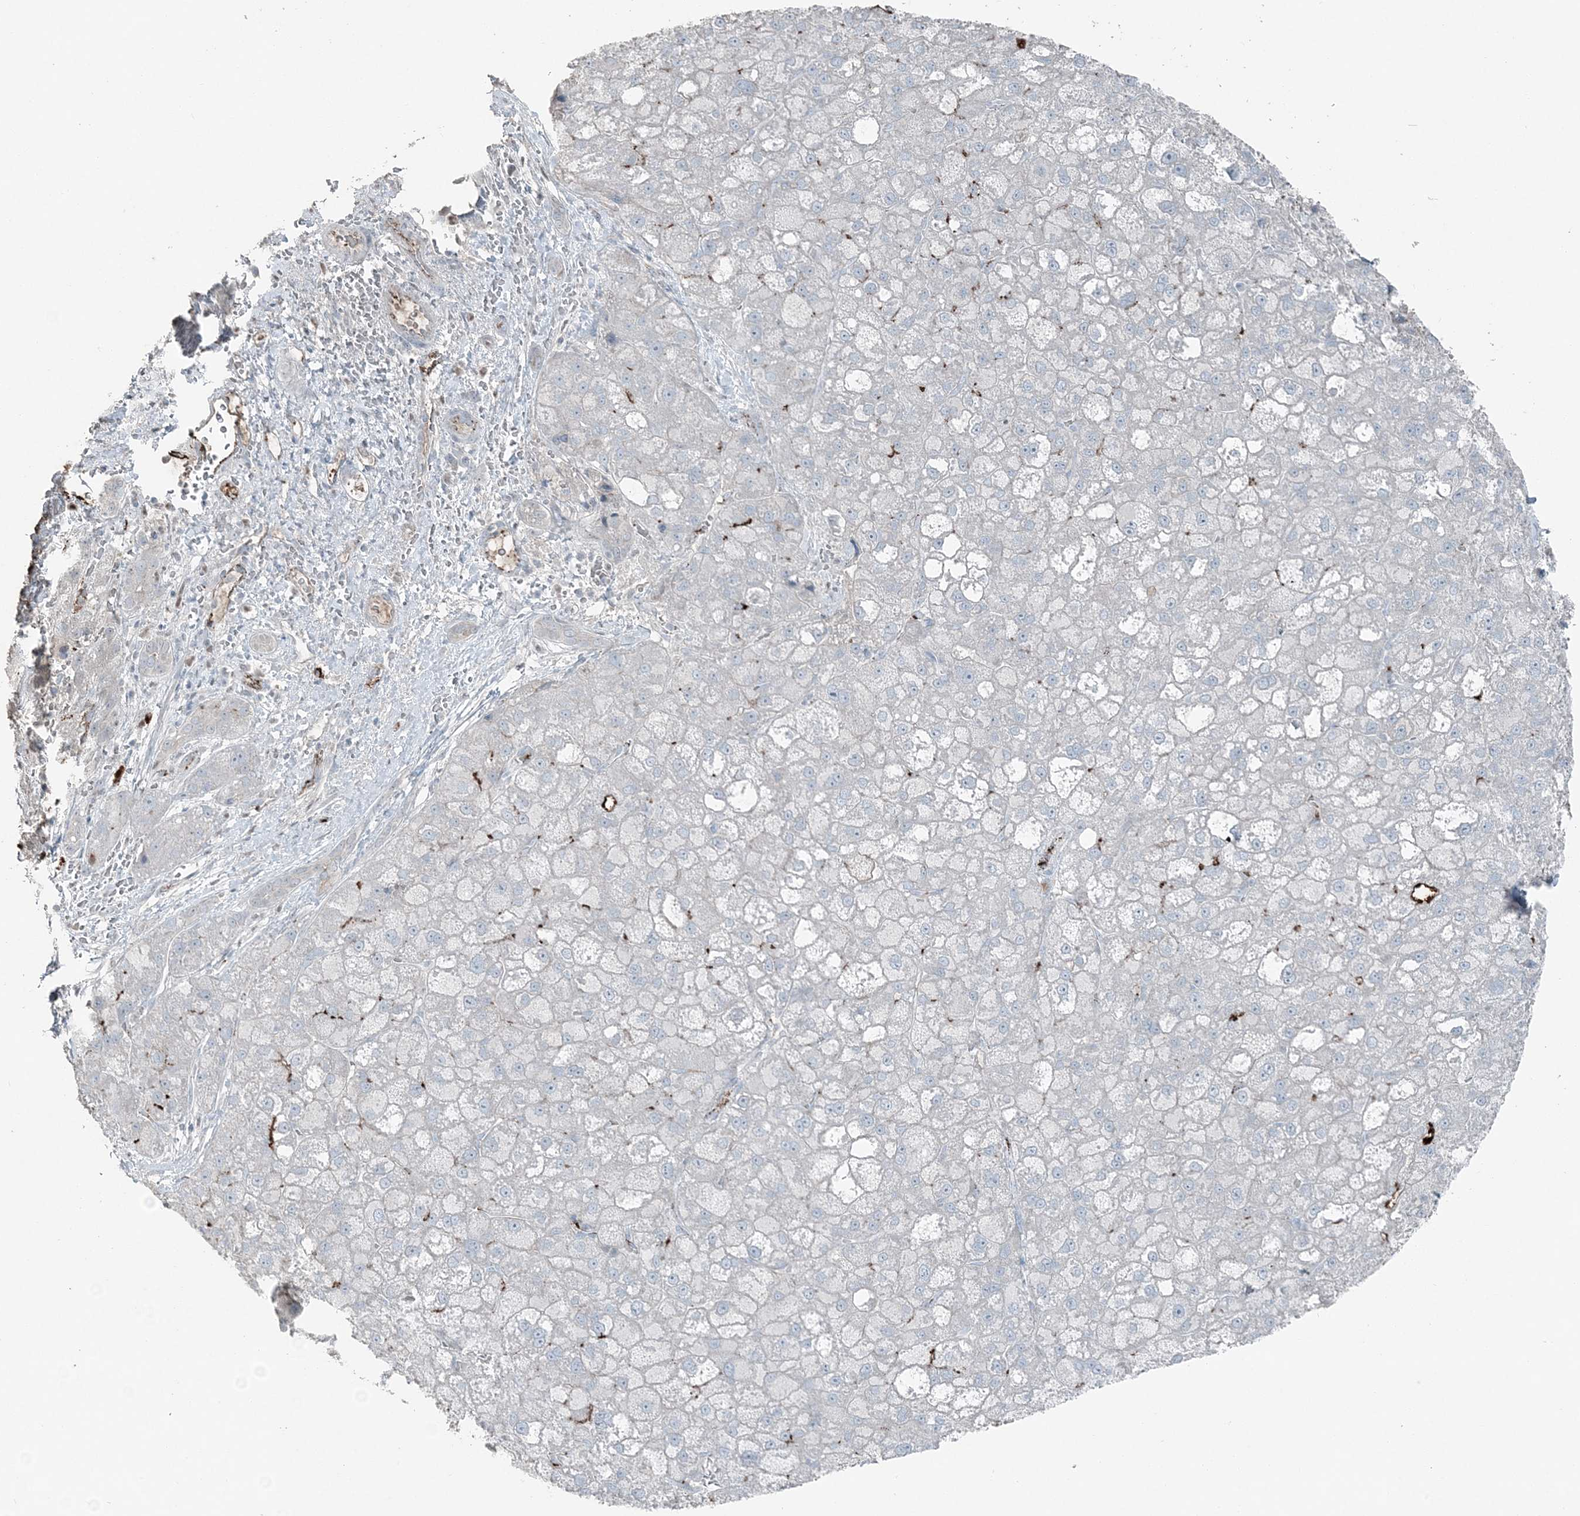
{"staining": {"intensity": "negative", "quantity": "none", "location": "none"}, "tissue": "liver cancer", "cell_type": "Tumor cells", "image_type": "cancer", "snomed": [{"axis": "morphology", "description": "Carcinoma, Hepatocellular, NOS"}, {"axis": "topography", "description": "Liver"}], "caption": "The photomicrograph demonstrates no staining of tumor cells in hepatocellular carcinoma (liver). Nuclei are stained in blue.", "gene": "ELOVL7", "patient": {"sex": "male", "age": 57}}